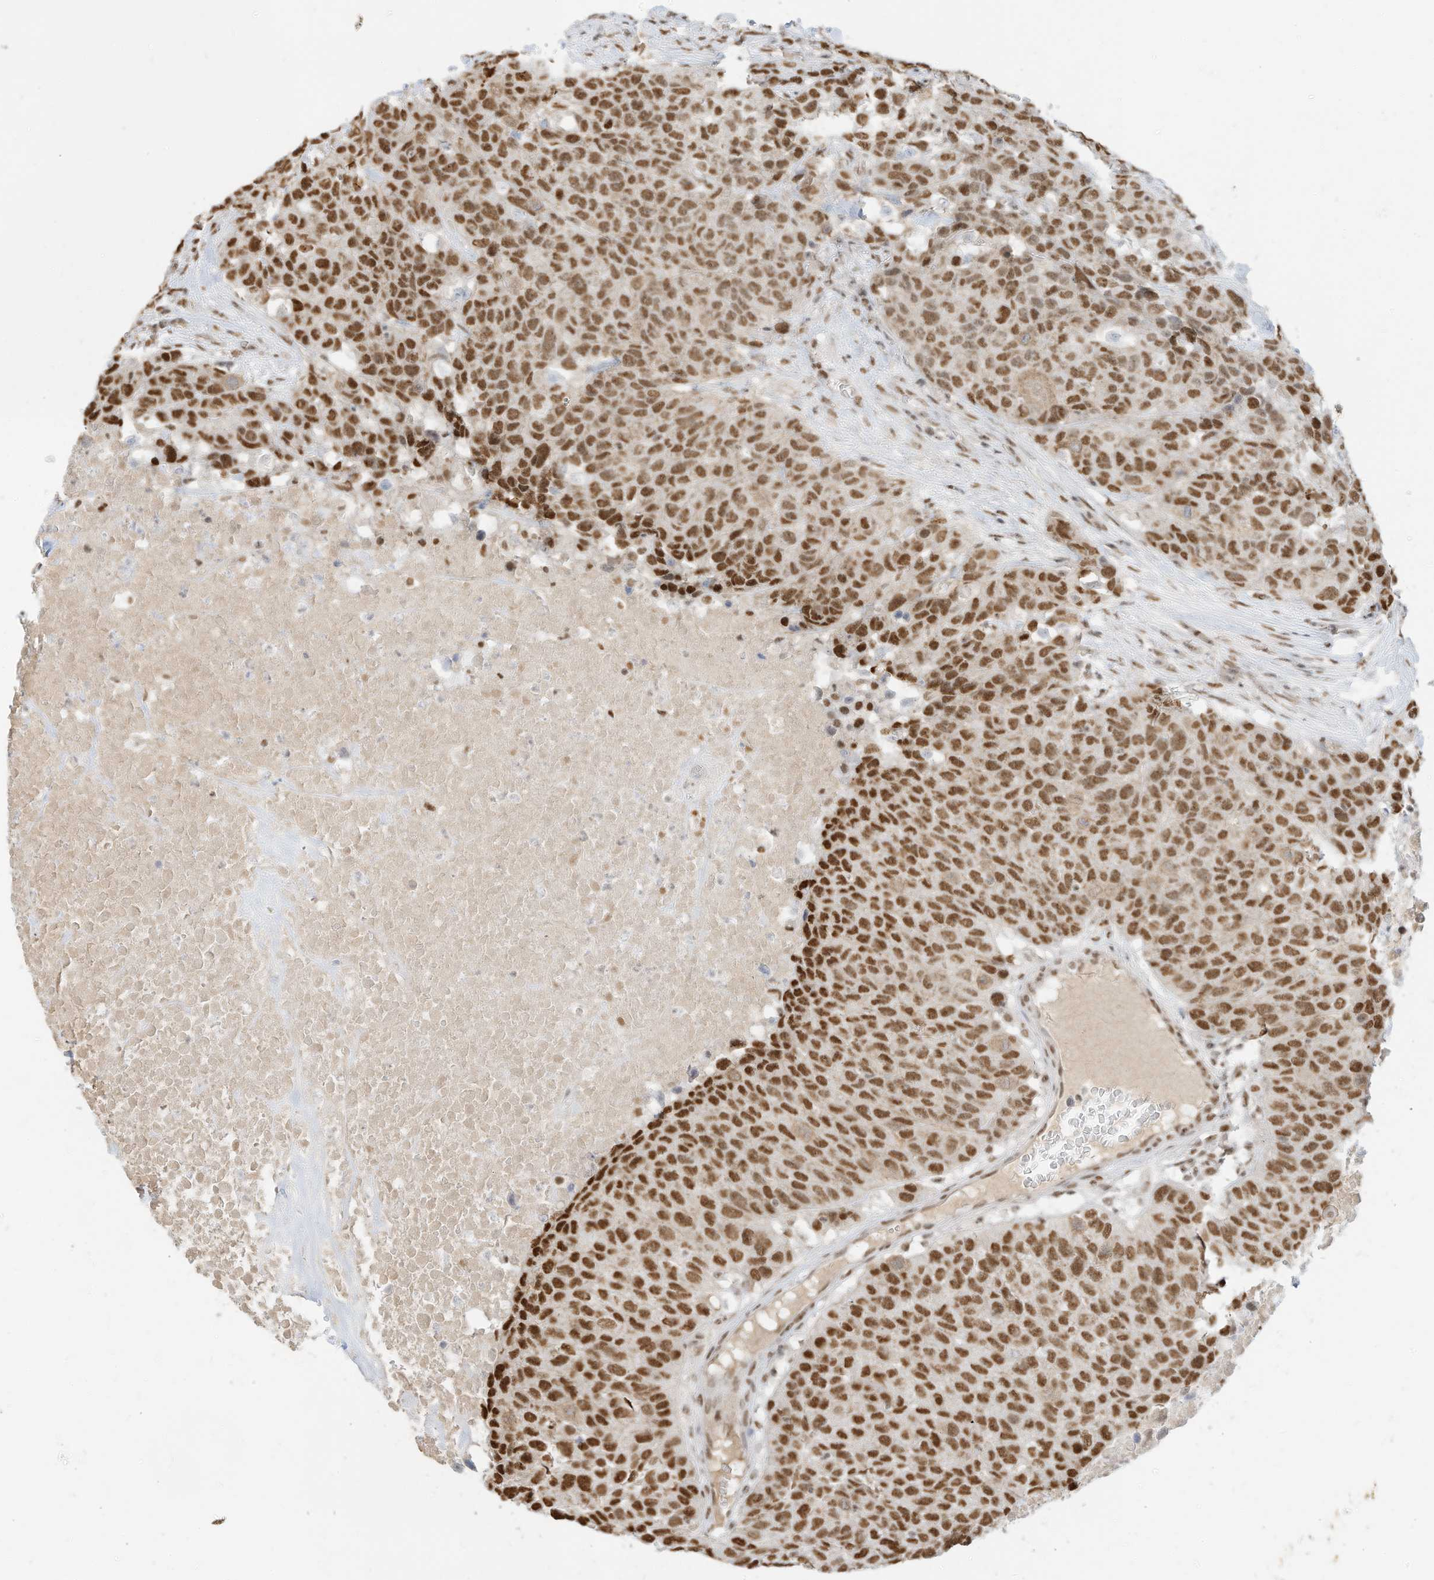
{"staining": {"intensity": "strong", "quantity": ">75%", "location": "nuclear"}, "tissue": "head and neck cancer", "cell_type": "Tumor cells", "image_type": "cancer", "snomed": [{"axis": "morphology", "description": "Squamous cell carcinoma, NOS"}, {"axis": "topography", "description": "Head-Neck"}], "caption": "Immunohistochemistry (DAB (3,3'-diaminobenzidine)) staining of human squamous cell carcinoma (head and neck) demonstrates strong nuclear protein positivity in approximately >75% of tumor cells.", "gene": "NHSL1", "patient": {"sex": "male", "age": 66}}